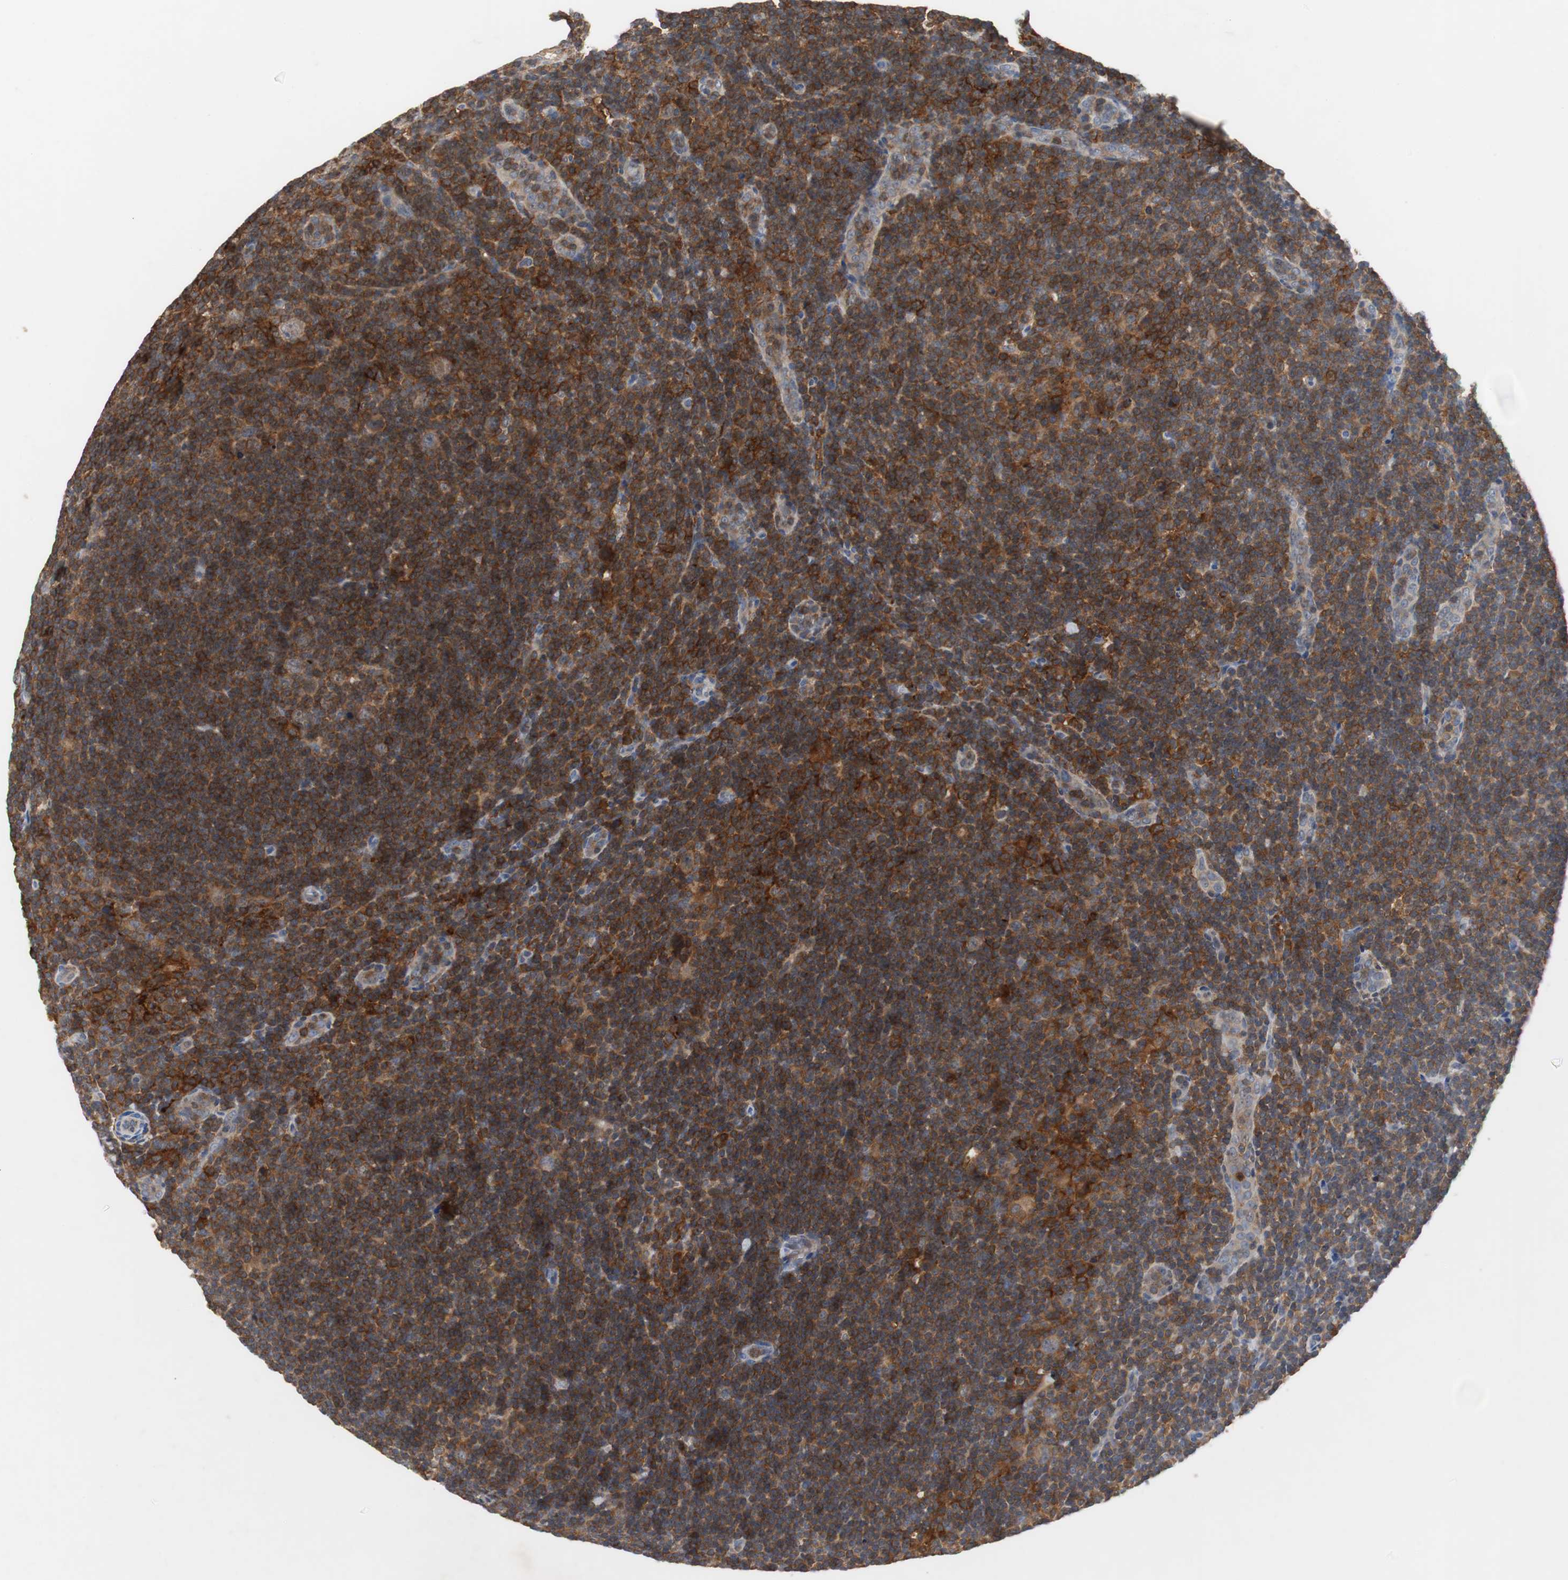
{"staining": {"intensity": "strong", "quantity": ">75%", "location": "cytoplasmic/membranous"}, "tissue": "lymphoma", "cell_type": "Tumor cells", "image_type": "cancer", "snomed": [{"axis": "morphology", "description": "Hodgkin's disease, NOS"}, {"axis": "topography", "description": "Lymph node"}], "caption": "High-magnification brightfield microscopy of Hodgkin's disease stained with DAB (3,3'-diaminobenzidine) (brown) and counterstained with hematoxylin (blue). tumor cells exhibit strong cytoplasmic/membranous positivity is present in about>75% of cells. Ihc stains the protein of interest in brown and the nuclei are stained blue.", "gene": "CALB2", "patient": {"sex": "female", "age": 57}}